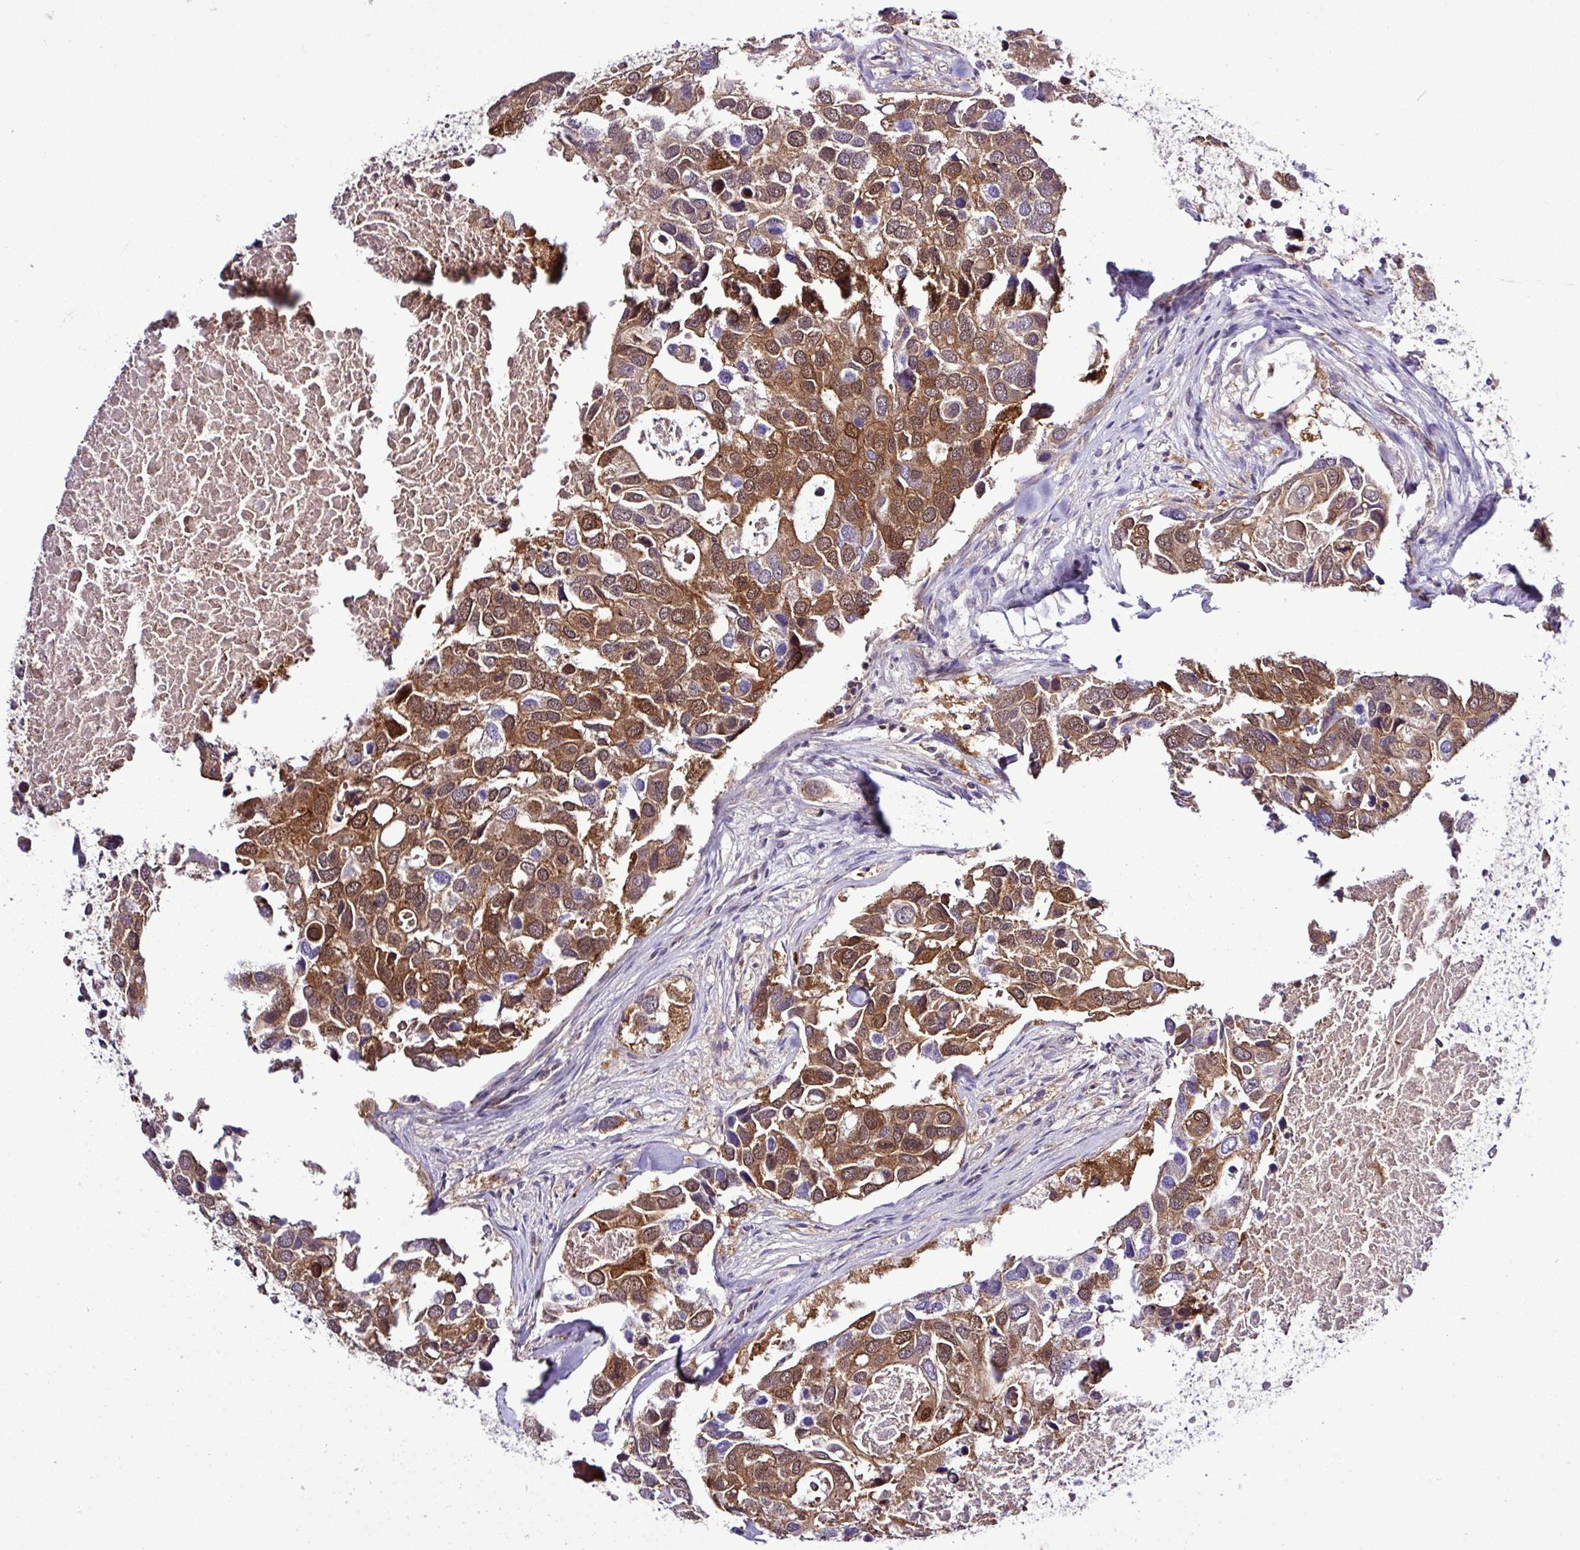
{"staining": {"intensity": "moderate", "quantity": ">75%", "location": "cytoplasmic/membranous,nuclear"}, "tissue": "breast cancer", "cell_type": "Tumor cells", "image_type": "cancer", "snomed": [{"axis": "morphology", "description": "Duct carcinoma"}, {"axis": "topography", "description": "Breast"}], "caption": "Human breast cancer stained with a brown dye demonstrates moderate cytoplasmic/membranous and nuclear positive positivity in about >75% of tumor cells.", "gene": "CARHSP1", "patient": {"sex": "female", "age": 83}}